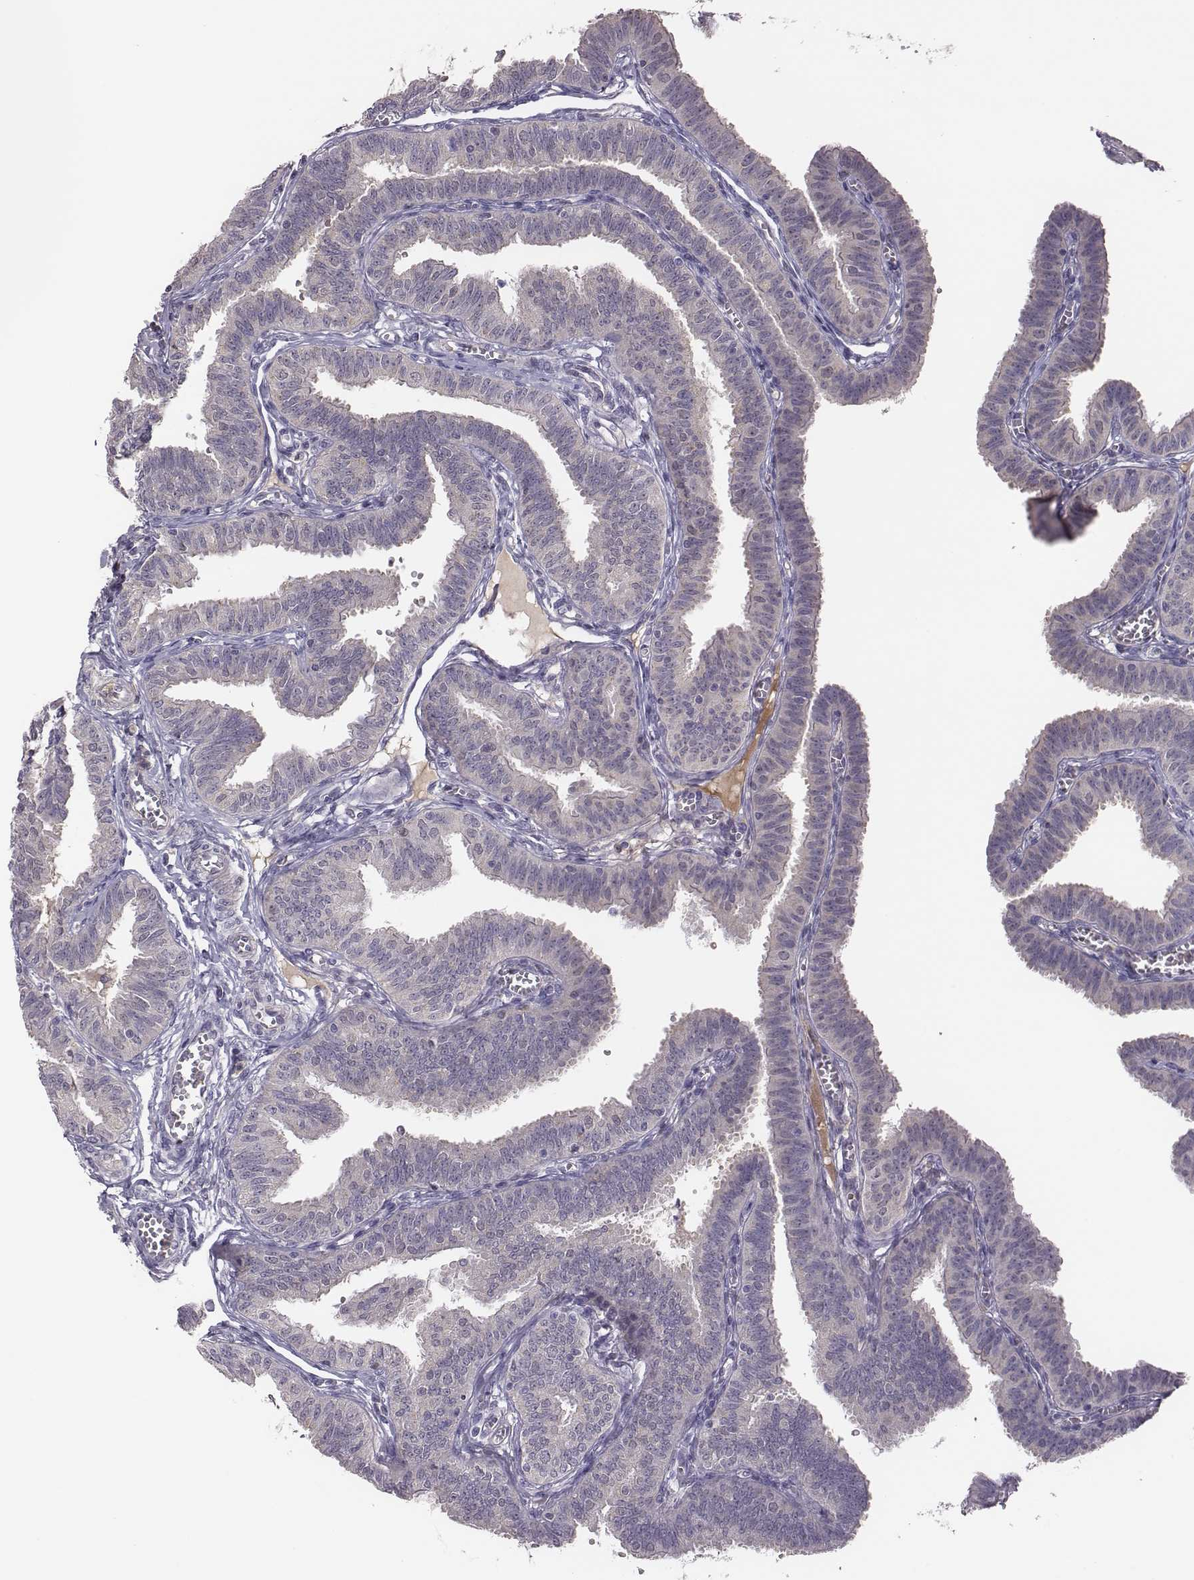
{"staining": {"intensity": "negative", "quantity": "none", "location": "none"}, "tissue": "fallopian tube", "cell_type": "Glandular cells", "image_type": "normal", "snomed": [{"axis": "morphology", "description": "Normal tissue, NOS"}, {"axis": "topography", "description": "Fallopian tube"}], "caption": "Fallopian tube was stained to show a protein in brown. There is no significant expression in glandular cells. (DAB (3,3'-diaminobenzidine) immunohistochemistry visualized using brightfield microscopy, high magnification).", "gene": "KMO", "patient": {"sex": "female", "age": 25}}